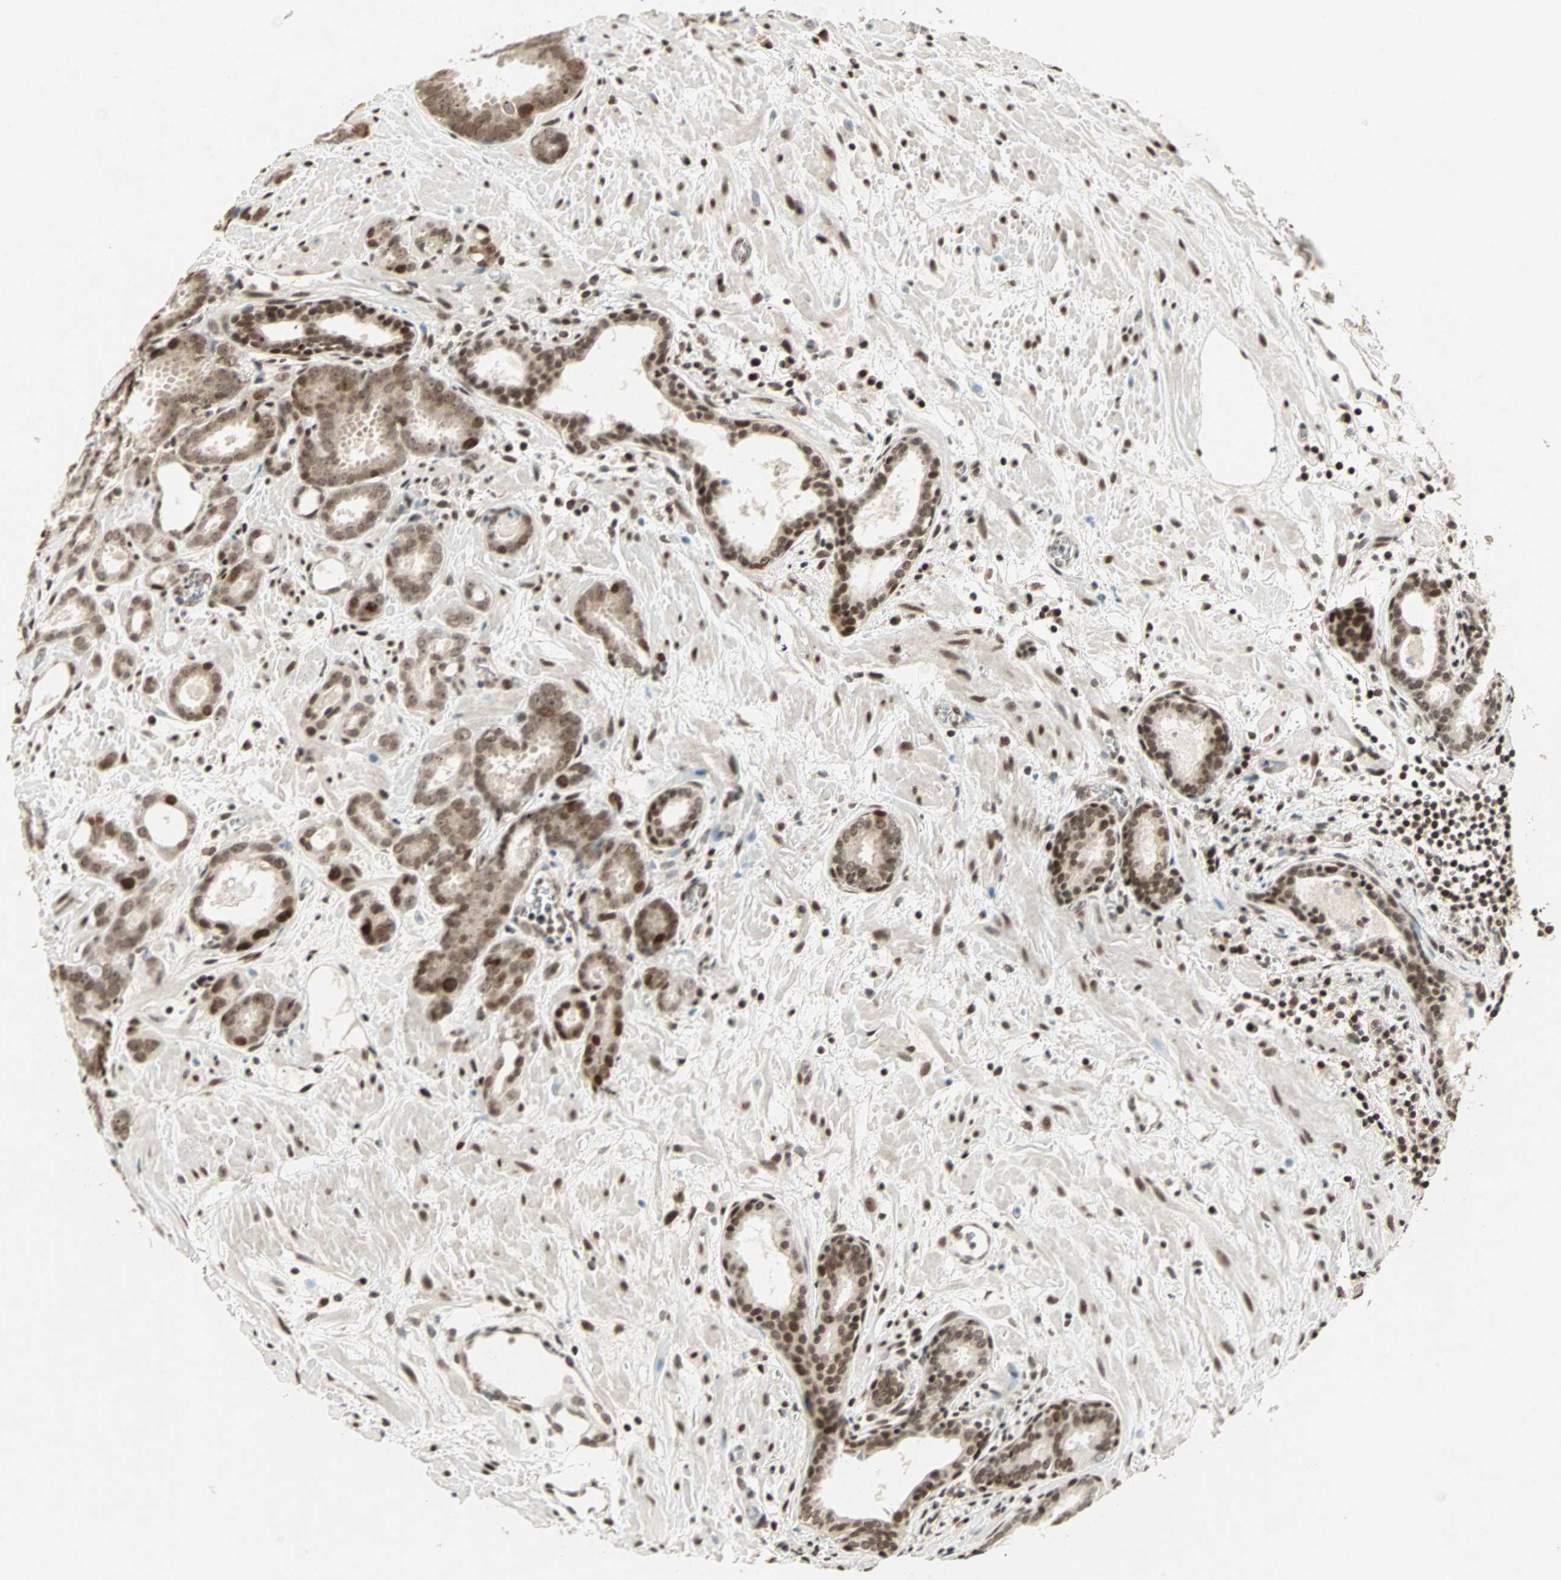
{"staining": {"intensity": "moderate", "quantity": ">75%", "location": "nuclear"}, "tissue": "prostate cancer", "cell_type": "Tumor cells", "image_type": "cancer", "snomed": [{"axis": "morphology", "description": "Adenocarcinoma, Low grade"}, {"axis": "topography", "description": "Prostate"}], "caption": "The image reveals a brown stain indicating the presence of a protein in the nuclear of tumor cells in adenocarcinoma (low-grade) (prostate).", "gene": "MDC1", "patient": {"sex": "male", "age": 57}}